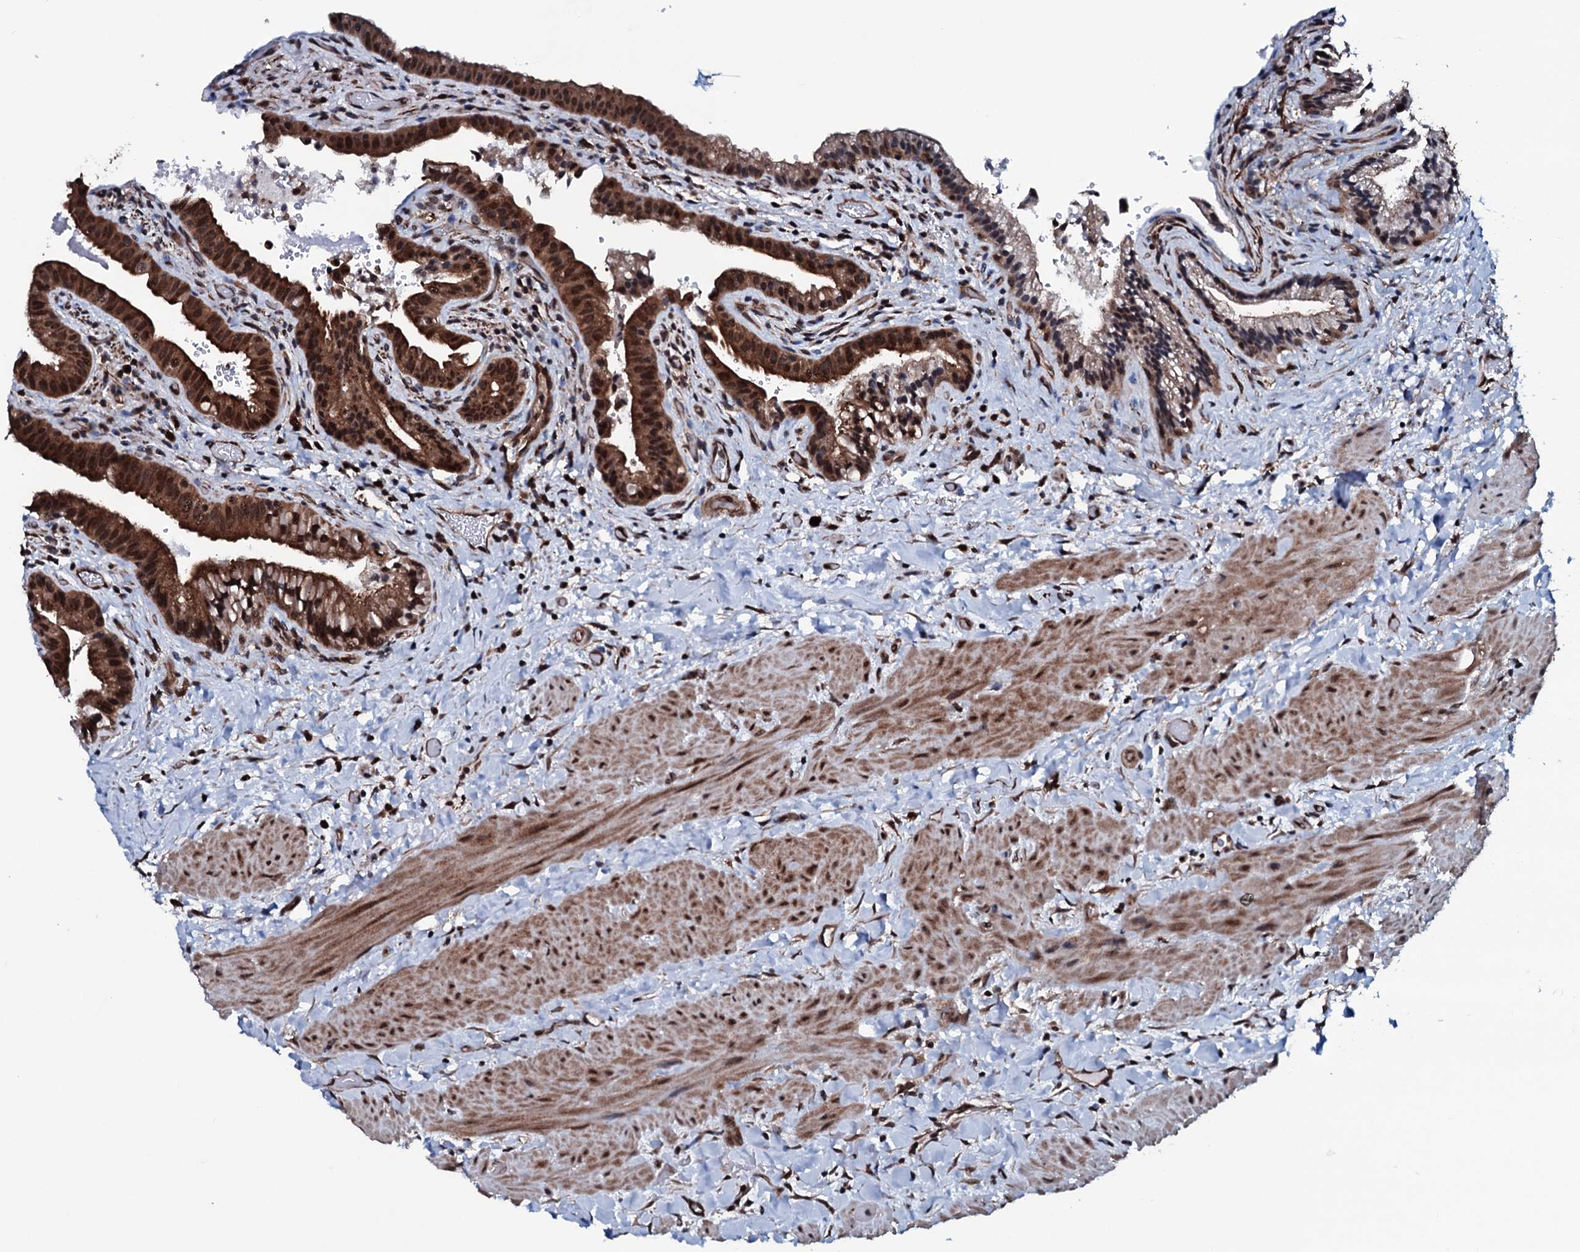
{"staining": {"intensity": "strong", "quantity": ">75%", "location": "cytoplasmic/membranous,nuclear"}, "tissue": "gallbladder", "cell_type": "Glandular cells", "image_type": "normal", "snomed": [{"axis": "morphology", "description": "Normal tissue, NOS"}, {"axis": "topography", "description": "Gallbladder"}], "caption": "High-magnification brightfield microscopy of benign gallbladder stained with DAB (3,3'-diaminobenzidine) (brown) and counterstained with hematoxylin (blue). glandular cells exhibit strong cytoplasmic/membranous,nuclear positivity is identified in approximately>75% of cells.", "gene": "OGFOD2", "patient": {"sex": "male", "age": 24}}